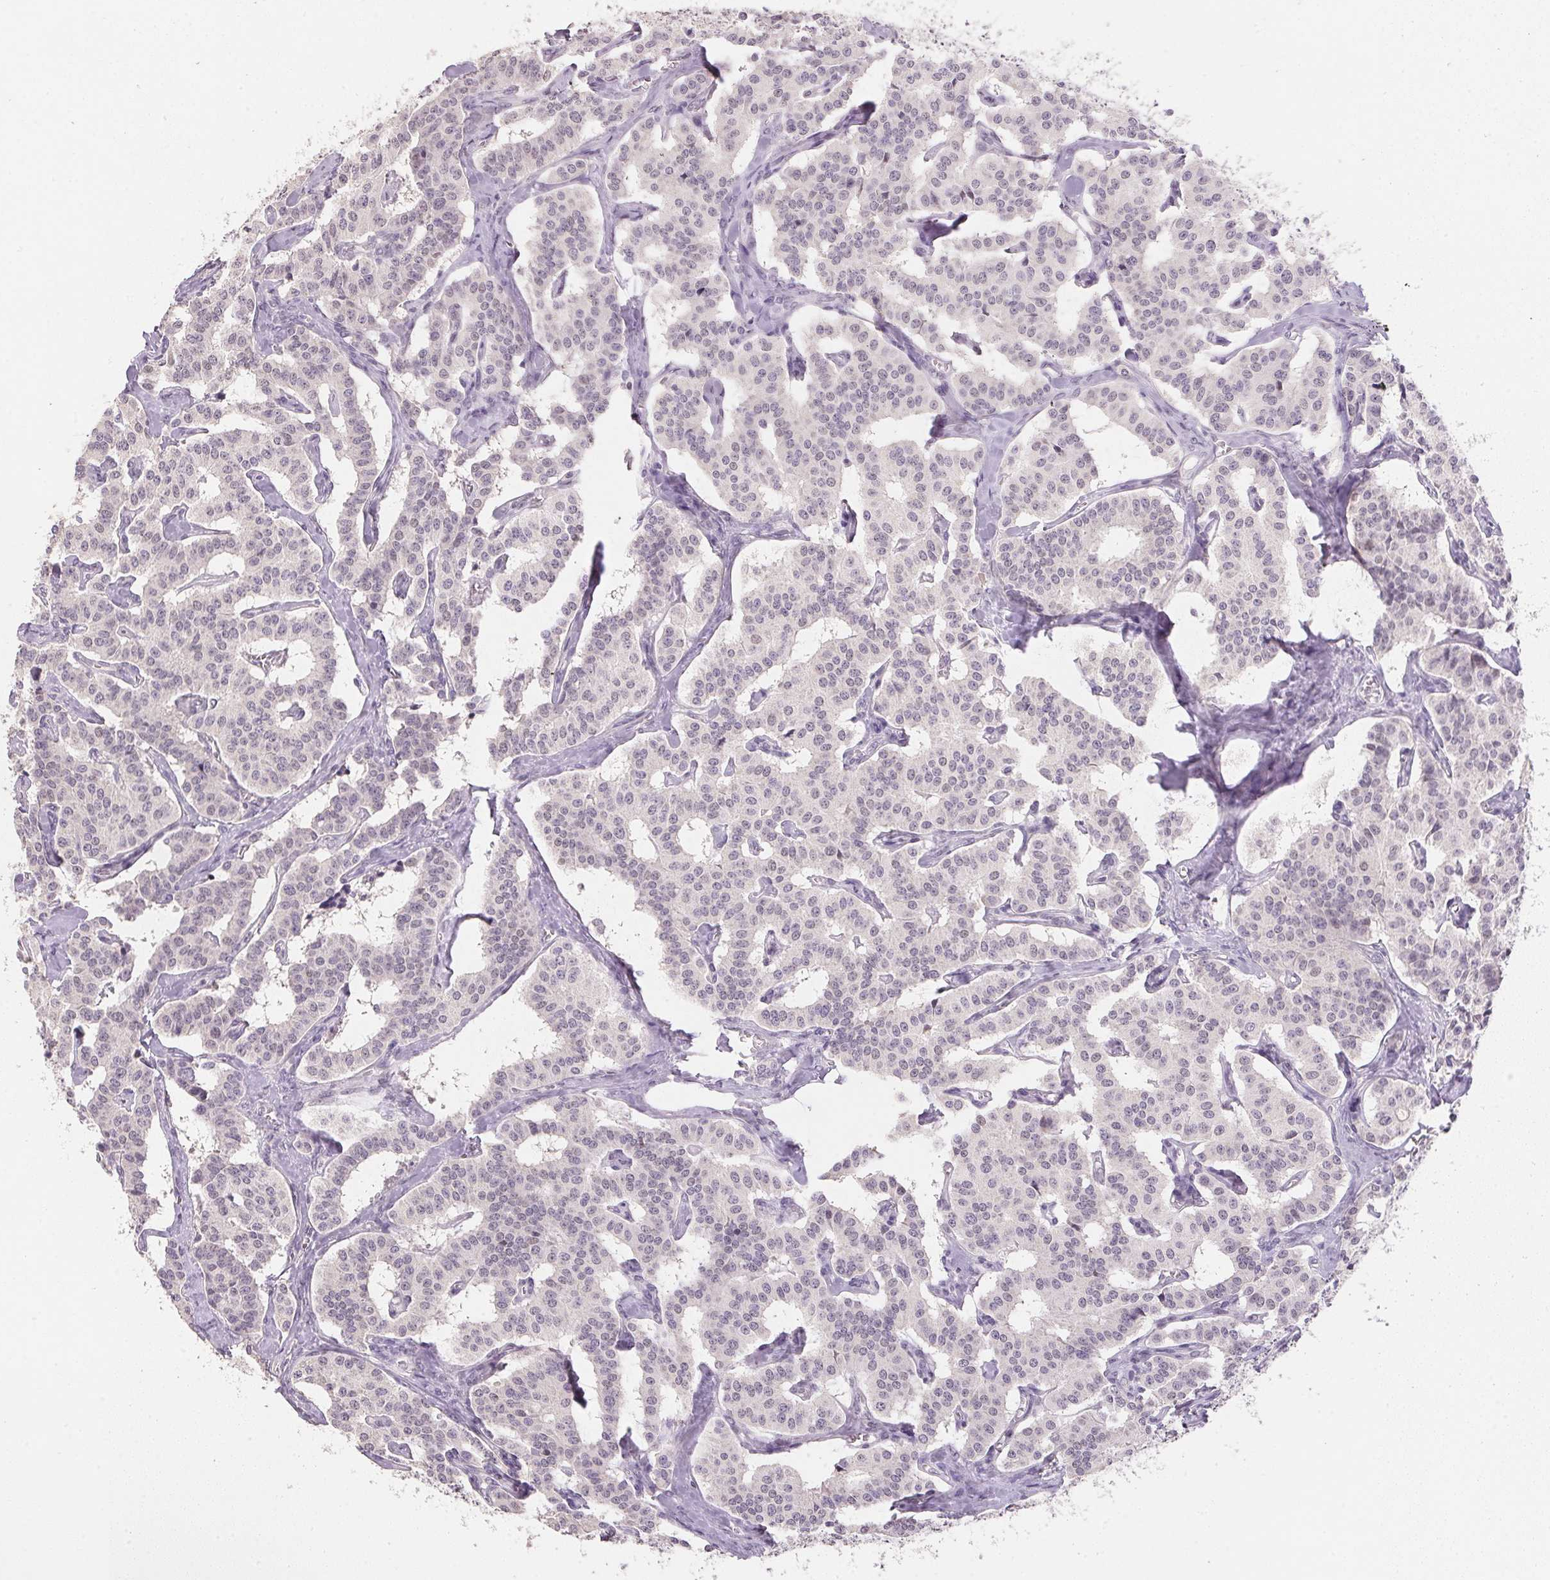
{"staining": {"intensity": "negative", "quantity": "none", "location": "none"}, "tissue": "carcinoid", "cell_type": "Tumor cells", "image_type": "cancer", "snomed": [{"axis": "morphology", "description": "Carcinoid, malignant, NOS"}, {"axis": "topography", "description": "Lung"}], "caption": "The IHC histopathology image has no significant staining in tumor cells of carcinoid tissue.", "gene": "POLR3G", "patient": {"sex": "female", "age": 46}}